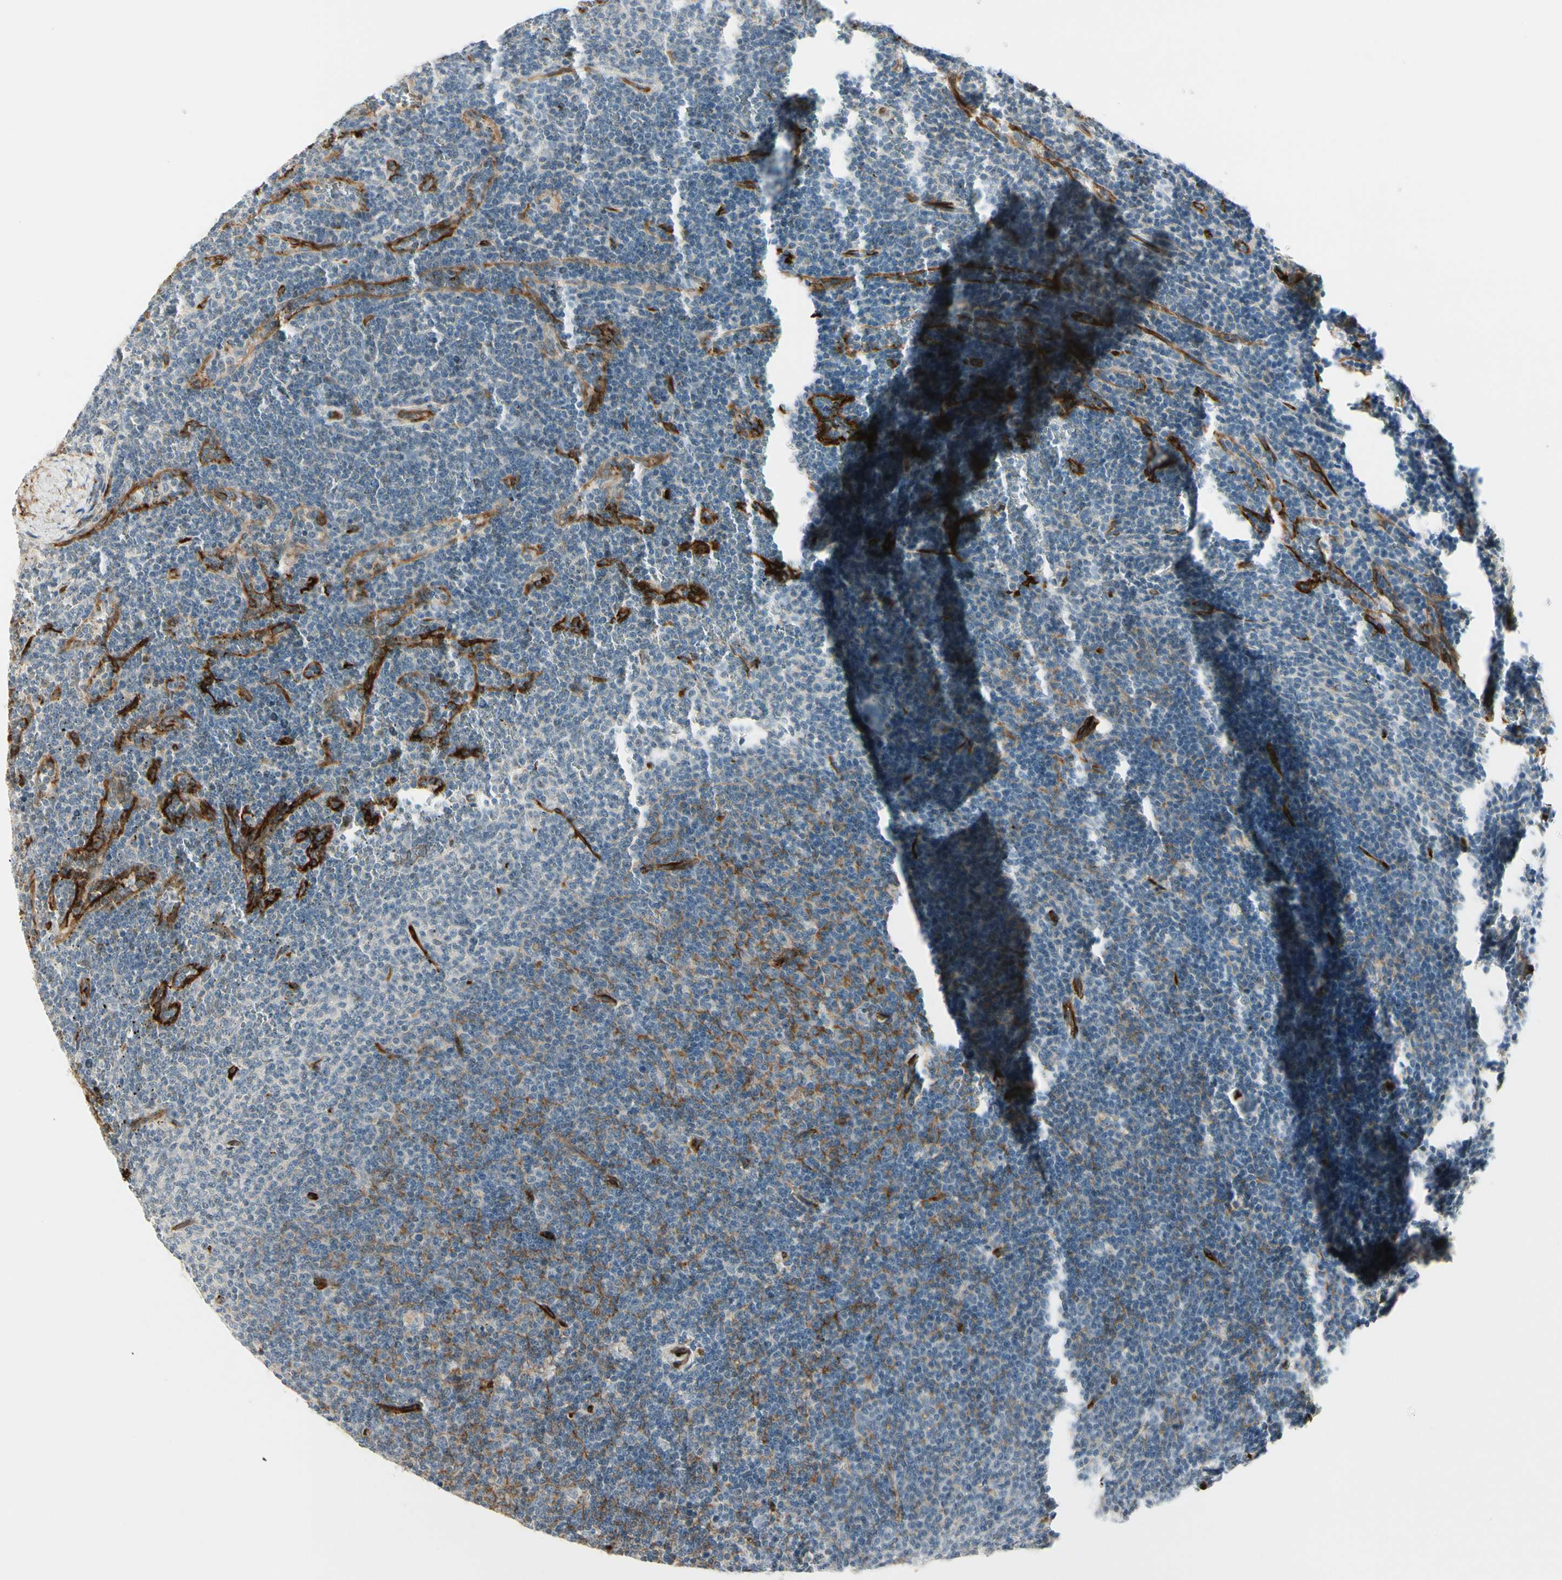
{"staining": {"intensity": "negative", "quantity": "none", "location": "none"}, "tissue": "lymphoma", "cell_type": "Tumor cells", "image_type": "cancer", "snomed": [{"axis": "morphology", "description": "Malignant lymphoma, non-Hodgkin's type, Low grade"}, {"axis": "topography", "description": "Spleen"}], "caption": "Immunohistochemistry of human lymphoma demonstrates no staining in tumor cells. (DAB (3,3'-diaminobenzidine) immunohistochemistry (IHC) with hematoxylin counter stain).", "gene": "MCAM", "patient": {"sex": "female", "age": 50}}